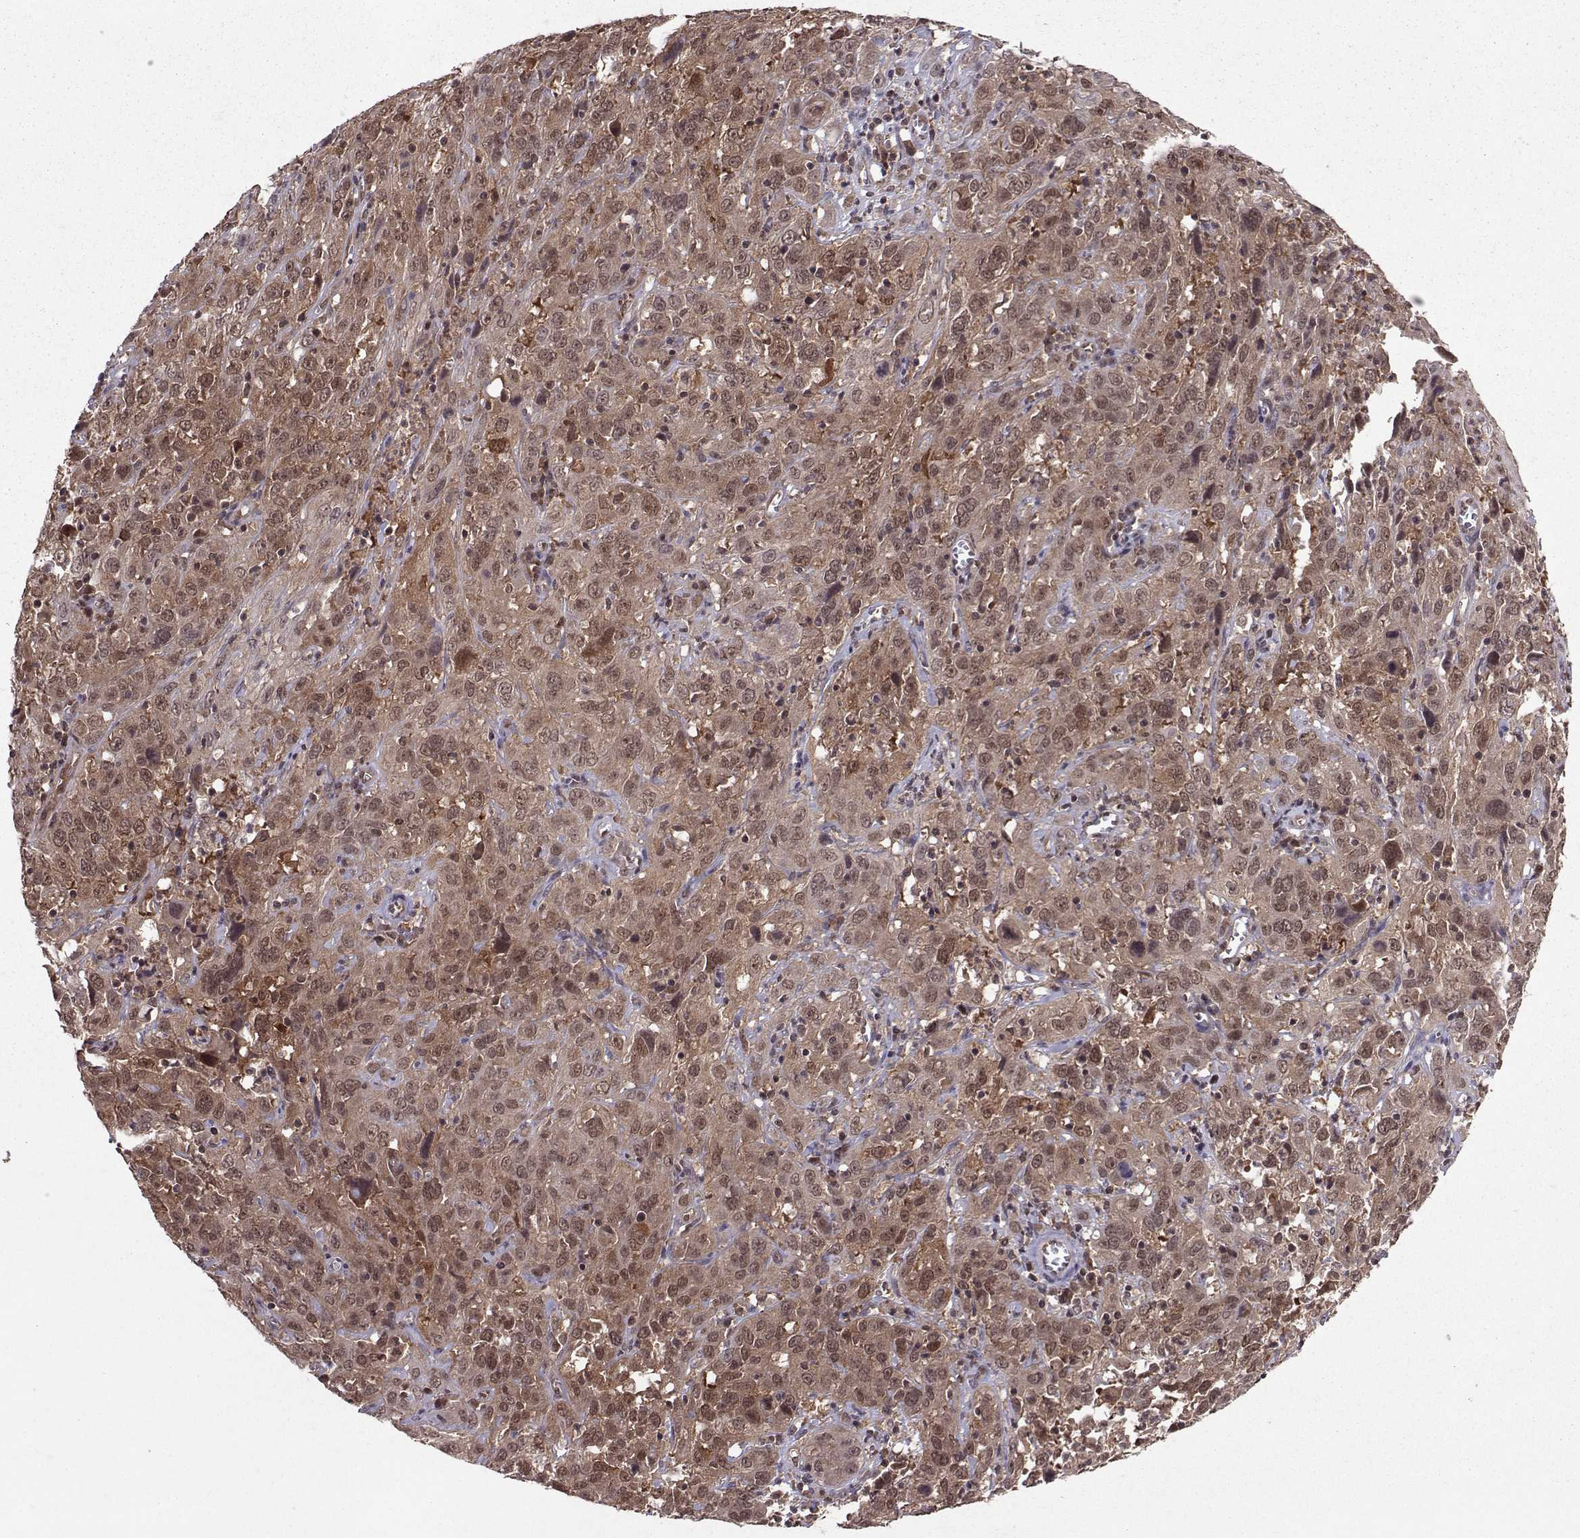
{"staining": {"intensity": "moderate", "quantity": "25%-75%", "location": "cytoplasmic/membranous,nuclear"}, "tissue": "cervical cancer", "cell_type": "Tumor cells", "image_type": "cancer", "snomed": [{"axis": "morphology", "description": "Squamous cell carcinoma, NOS"}, {"axis": "topography", "description": "Cervix"}], "caption": "Immunohistochemistry (IHC) of squamous cell carcinoma (cervical) reveals medium levels of moderate cytoplasmic/membranous and nuclear staining in approximately 25%-75% of tumor cells.", "gene": "PPP2R2A", "patient": {"sex": "female", "age": 32}}